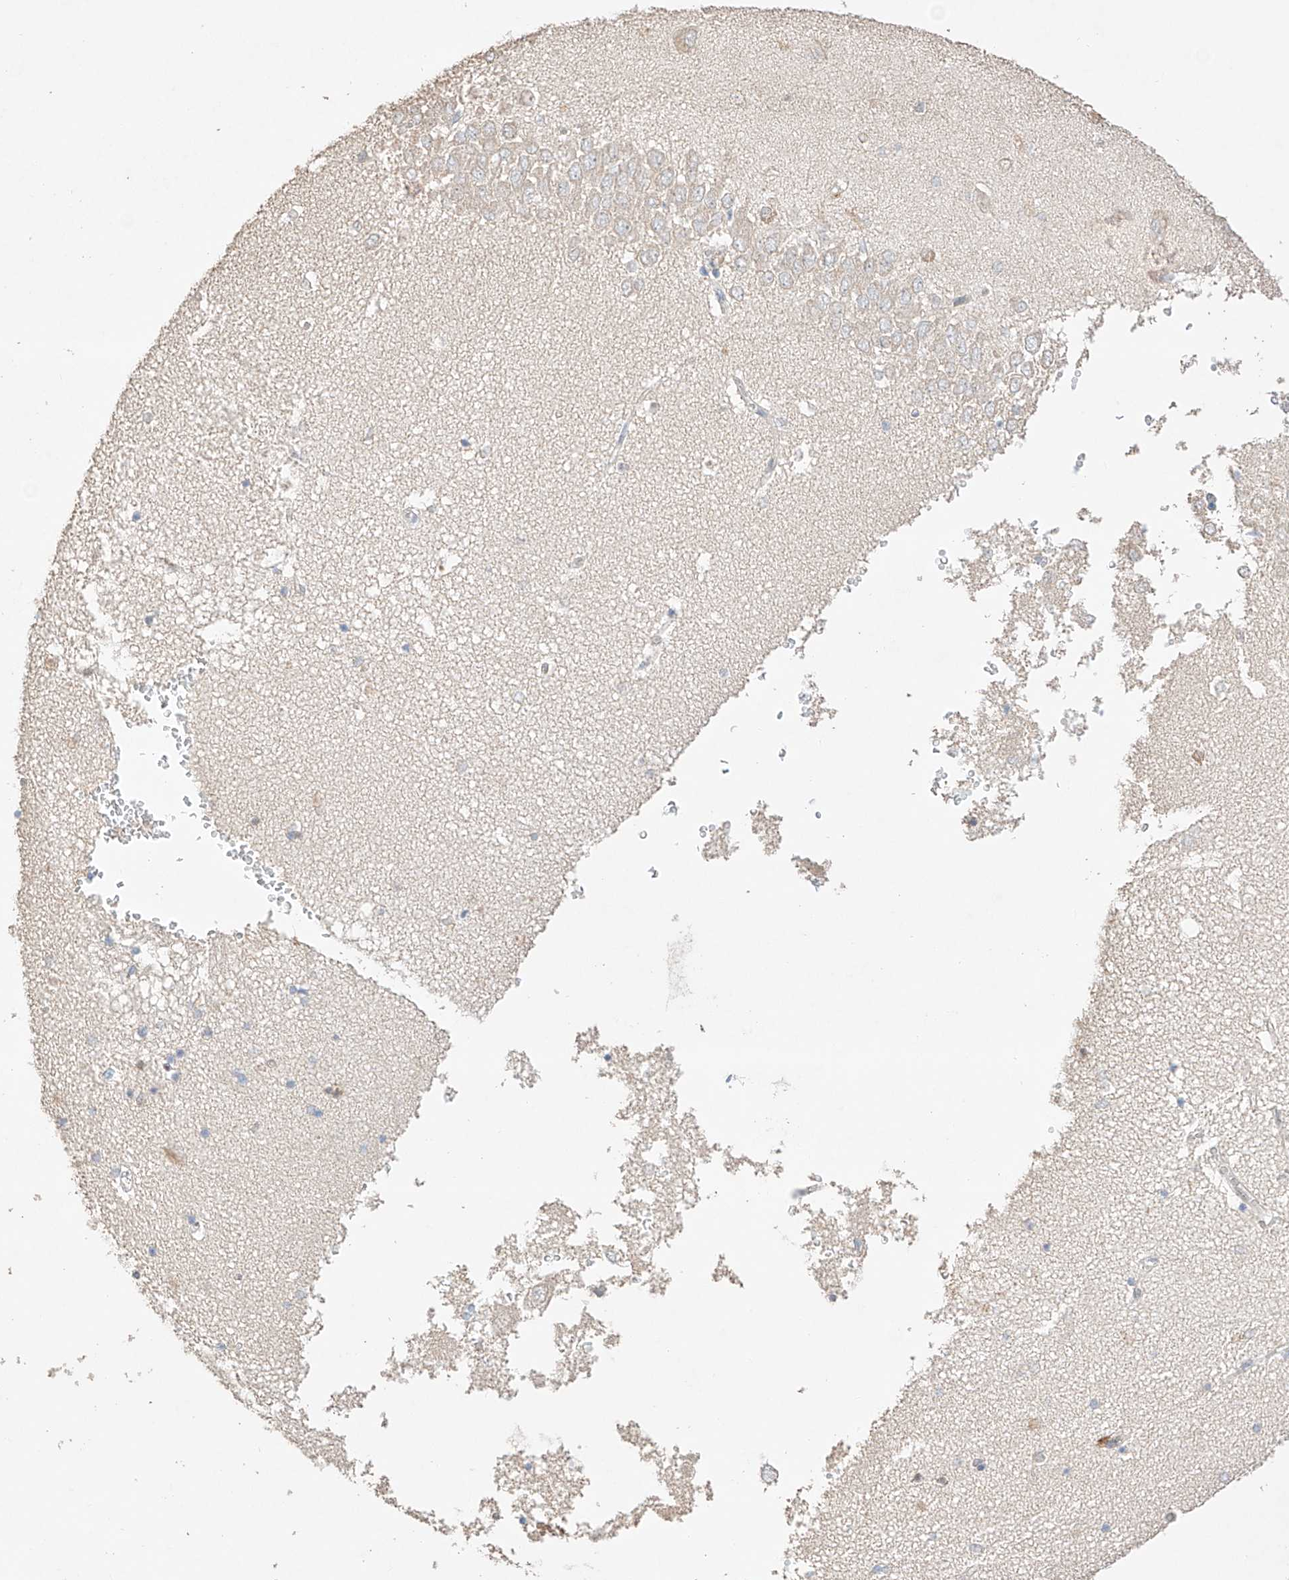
{"staining": {"intensity": "negative", "quantity": "none", "location": "none"}, "tissue": "hippocampus", "cell_type": "Glial cells", "image_type": "normal", "snomed": [{"axis": "morphology", "description": "Normal tissue, NOS"}, {"axis": "topography", "description": "Hippocampus"}], "caption": "This is a image of immunohistochemistry (IHC) staining of unremarkable hippocampus, which shows no staining in glial cells. (DAB immunohistochemistry (IHC) visualized using brightfield microscopy, high magnification).", "gene": "APIP", "patient": {"sex": "male", "age": 45}}